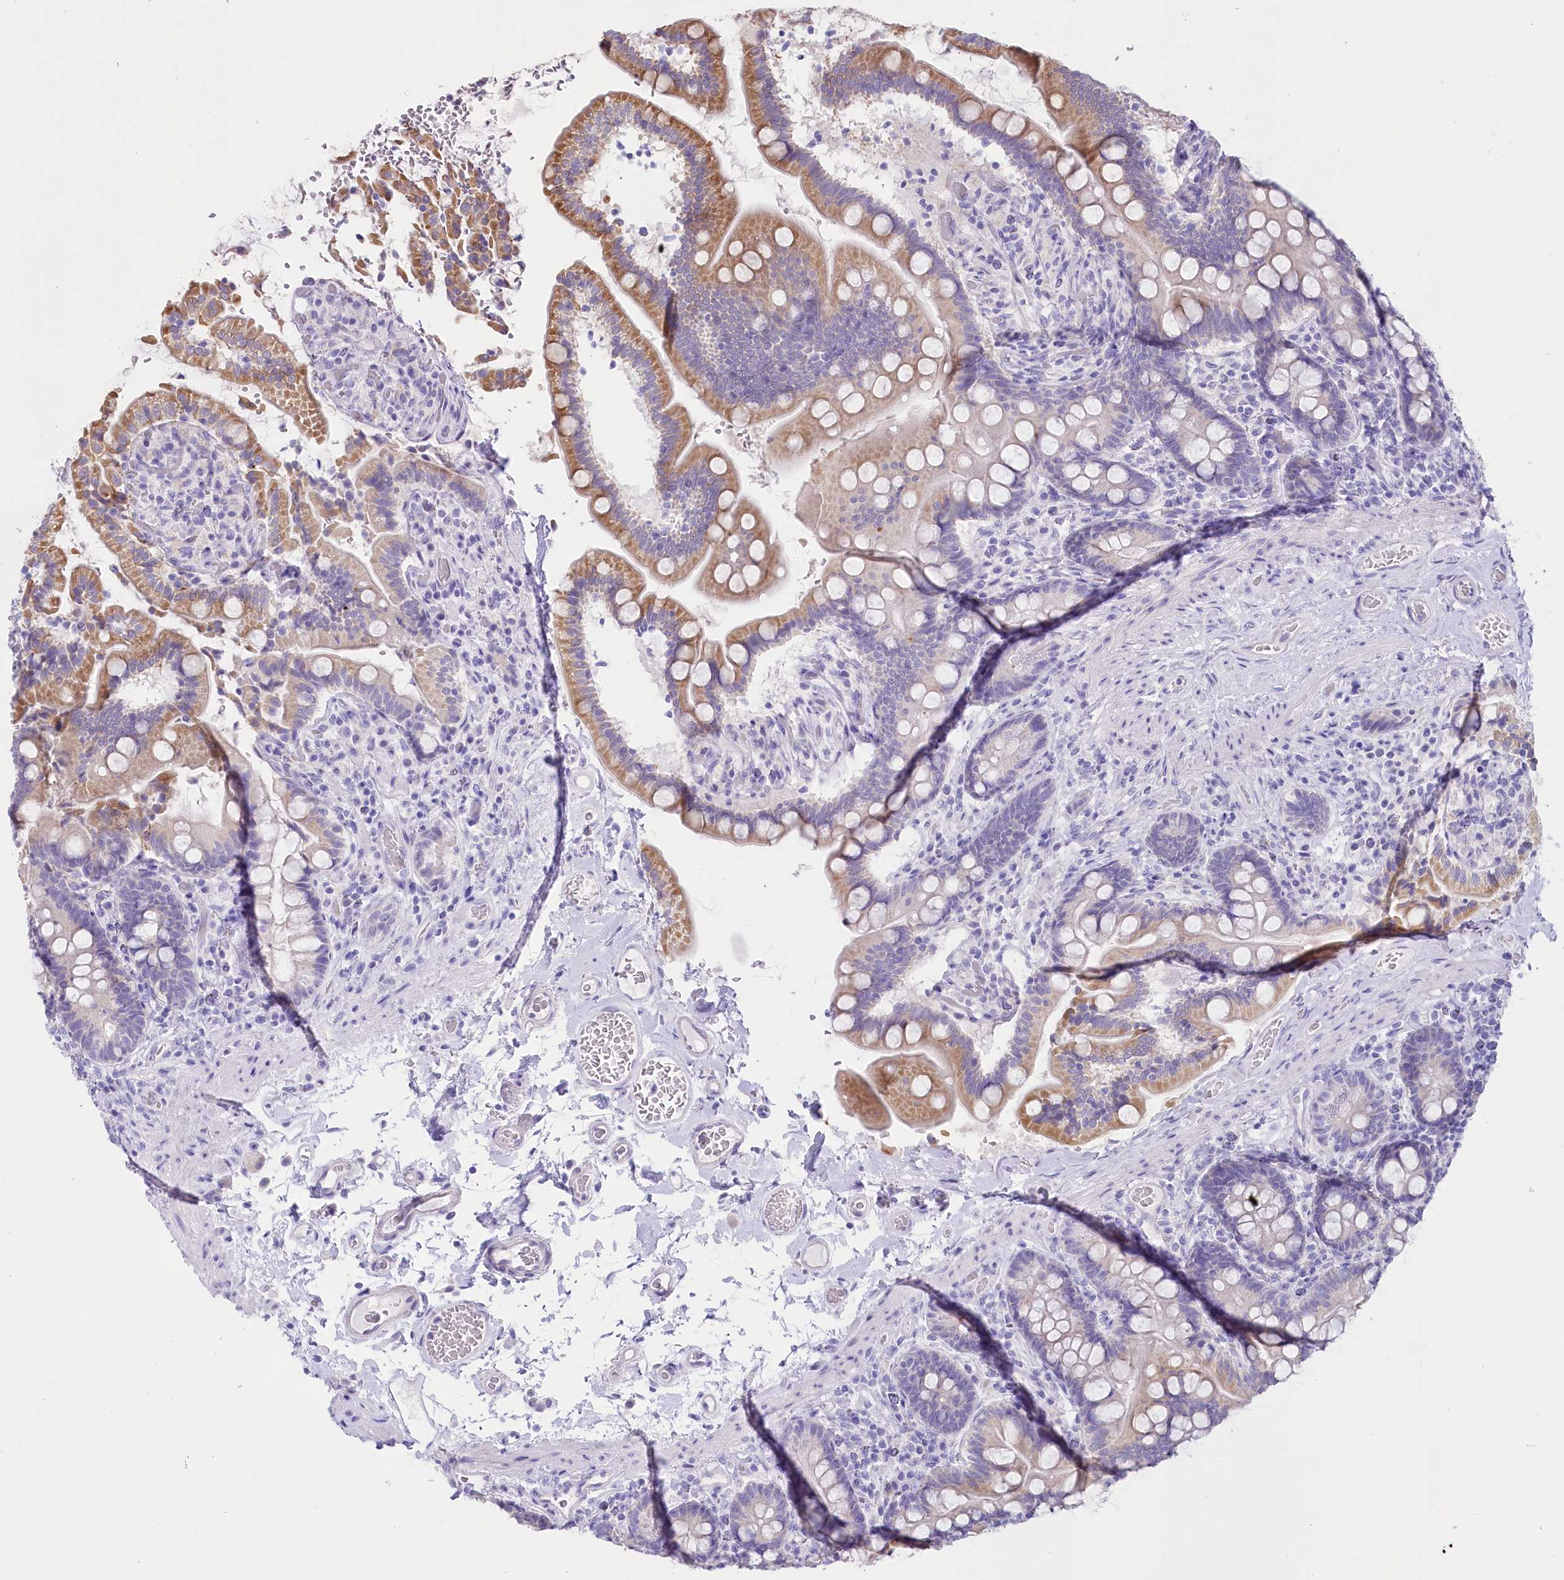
{"staining": {"intensity": "moderate", "quantity": "25%-75%", "location": "cytoplasmic/membranous"}, "tissue": "small intestine", "cell_type": "Glandular cells", "image_type": "normal", "snomed": [{"axis": "morphology", "description": "Normal tissue, NOS"}, {"axis": "topography", "description": "Small intestine"}], "caption": "DAB immunohistochemical staining of normal small intestine exhibits moderate cytoplasmic/membranous protein expression in approximately 25%-75% of glandular cells.", "gene": "MYOZ1", "patient": {"sex": "female", "age": 64}}